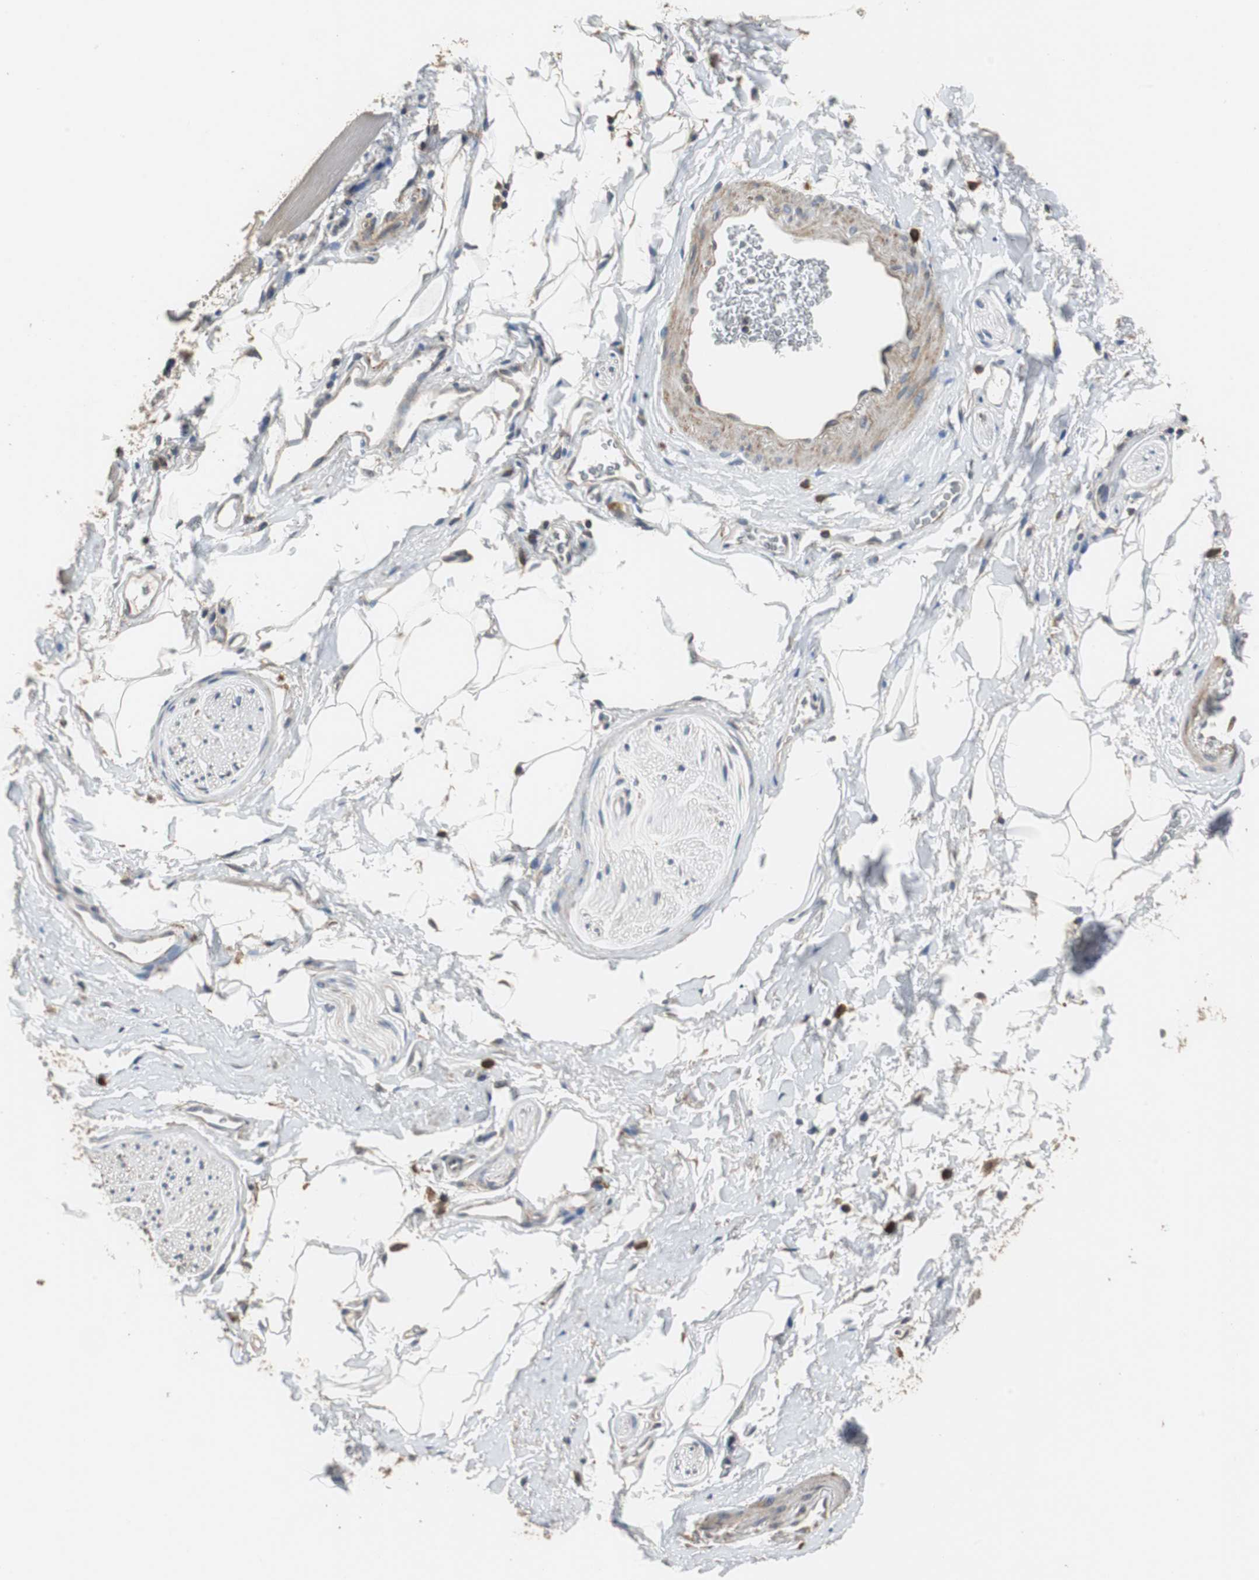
{"staining": {"intensity": "weak", "quantity": "25%-75%", "location": "cytoplasmic/membranous"}, "tissue": "adipose tissue", "cell_type": "Adipocytes", "image_type": "normal", "snomed": [{"axis": "morphology", "description": "Normal tissue, NOS"}, {"axis": "topography", "description": "Soft tissue"}, {"axis": "topography", "description": "Peripheral nerve tissue"}], "caption": "Adipose tissue was stained to show a protein in brown. There is low levels of weak cytoplasmic/membranous expression in about 25%-75% of adipocytes. The staining was performed using DAB (3,3'-diaminobenzidine) to visualize the protein expression in brown, while the nuclei were stained in blue with hematoxylin (Magnification: 20x).", "gene": "HMGCL", "patient": {"sex": "female", "age": 71}}